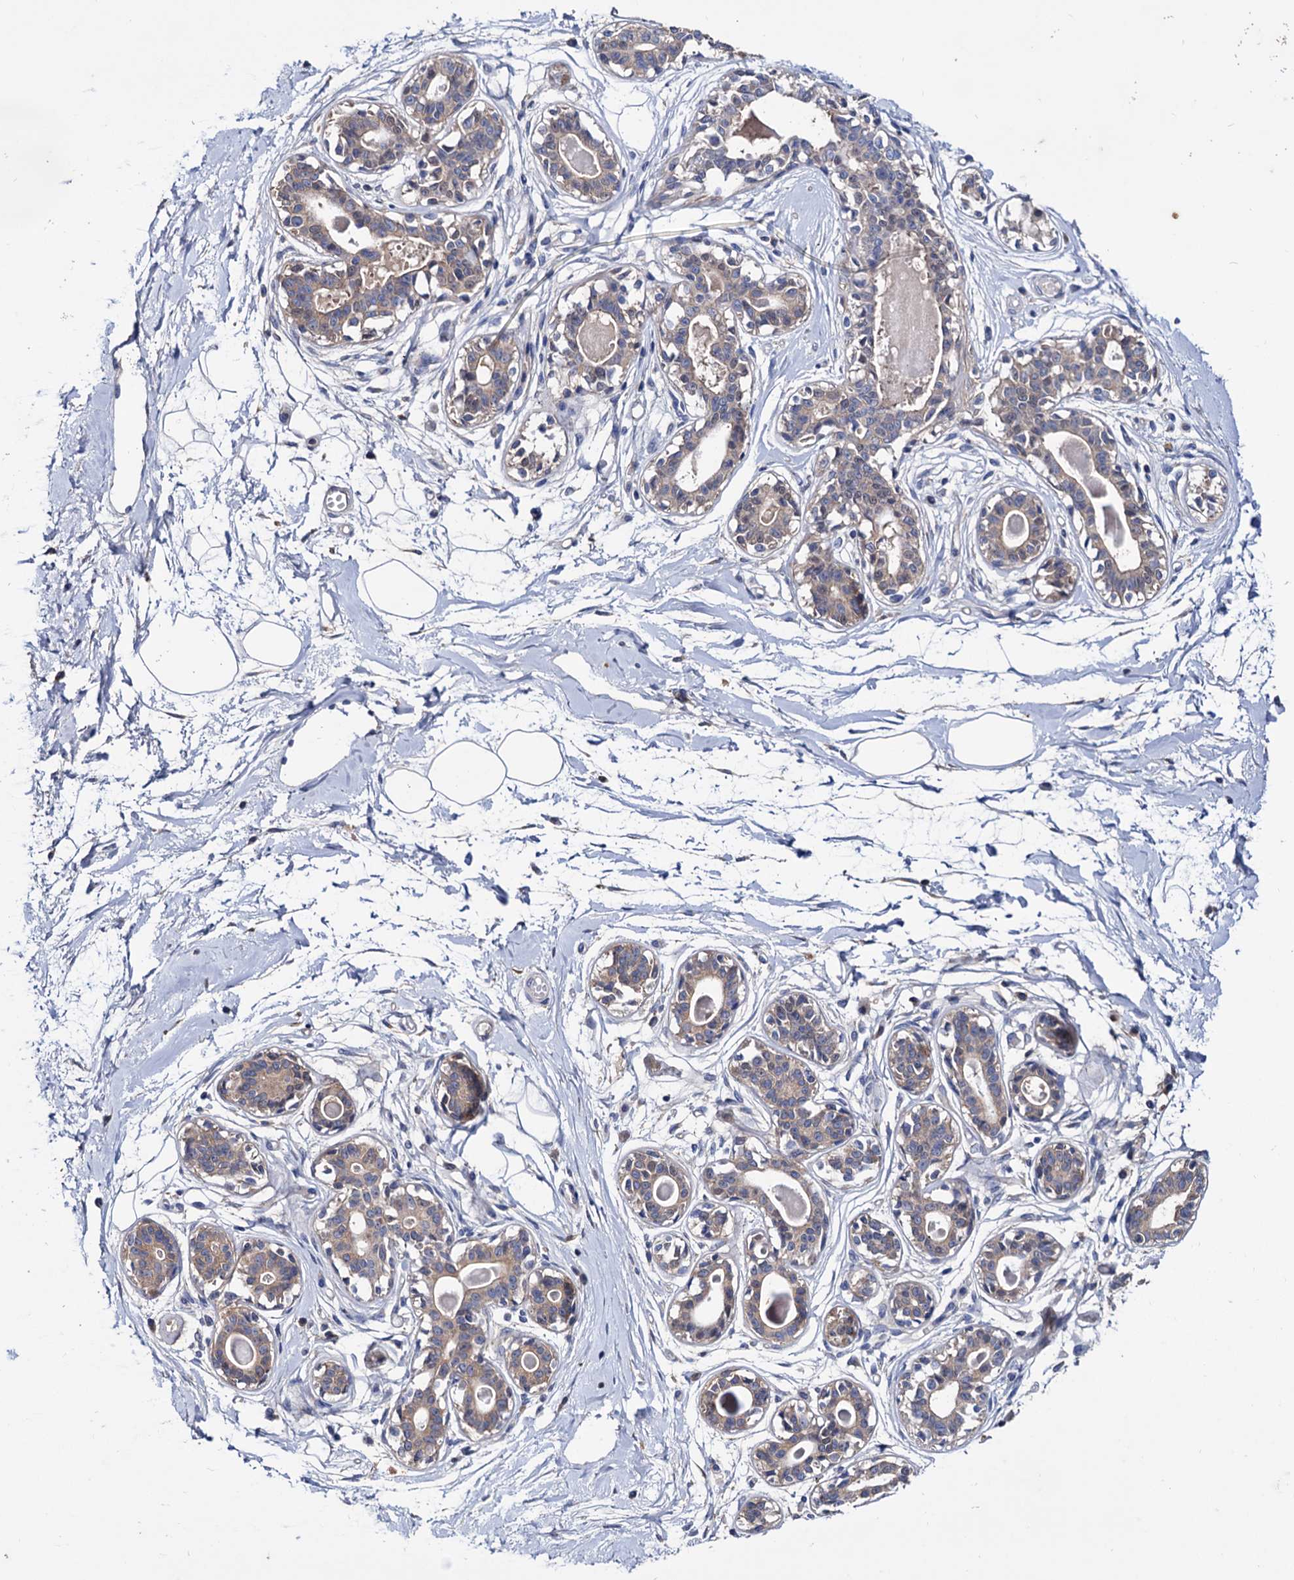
{"staining": {"intensity": "negative", "quantity": "none", "location": "none"}, "tissue": "breast", "cell_type": "Adipocytes", "image_type": "normal", "snomed": [{"axis": "morphology", "description": "Normal tissue, NOS"}, {"axis": "topography", "description": "Breast"}], "caption": "High power microscopy image of an immunohistochemistry micrograph of benign breast, revealing no significant staining in adipocytes.", "gene": "NPAS4", "patient": {"sex": "female", "age": 45}}